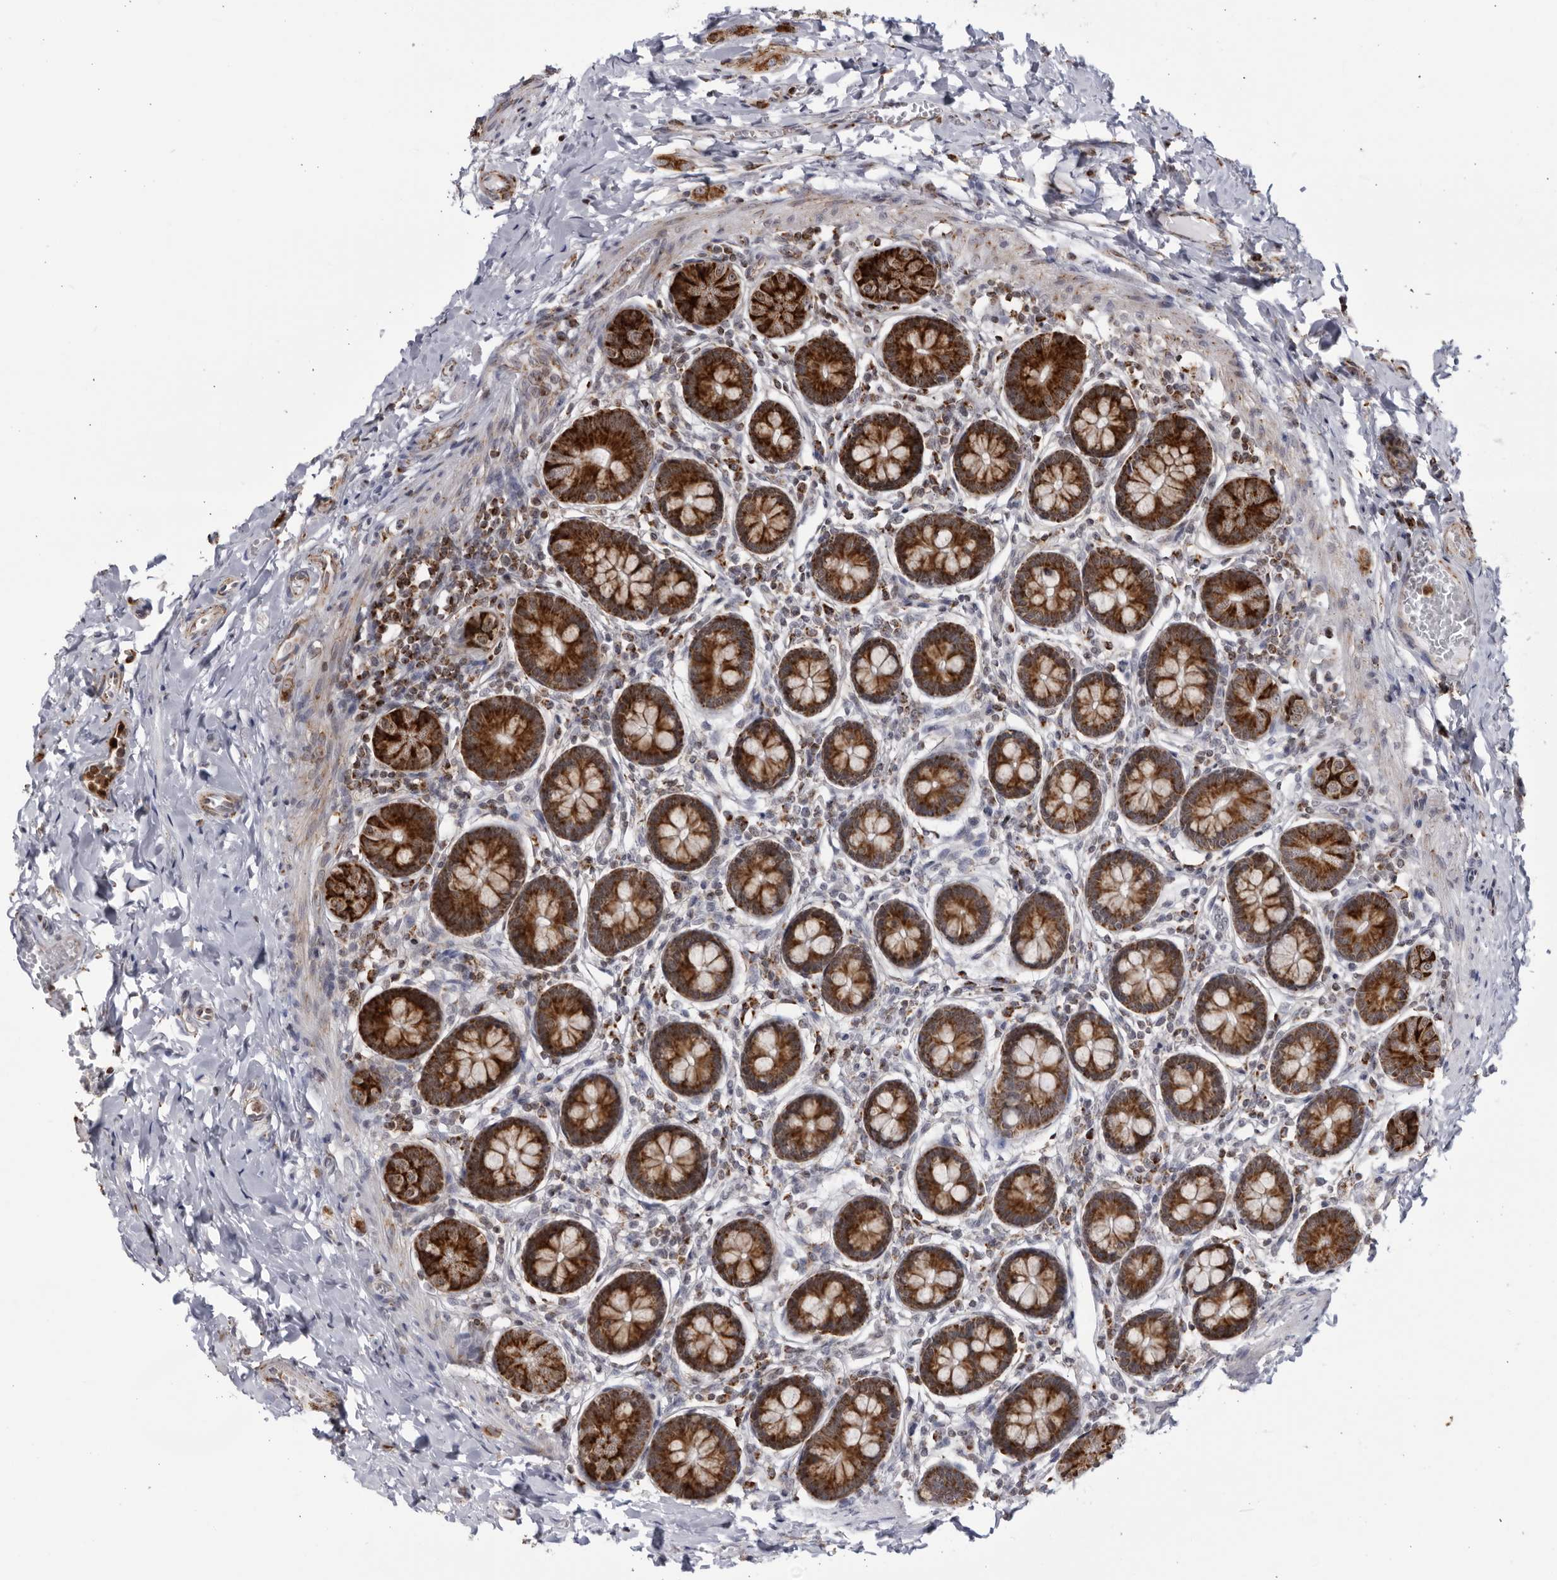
{"staining": {"intensity": "strong", "quantity": ">75%", "location": "cytoplasmic/membranous"}, "tissue": "small intestine", "cell_type": "Glandular cells", "image_type": "normal", "snomed": [{"axis": "morphology", "description": "Normal tissue, NOS"}, {"axis": "topography", "description": "Small intestine"}], "caption": "A high-resolution image shows immunohistochemistry staining of normal small intestine, which demonstrates strong cytoplasmic/membranous positivity in approximately >75% of glandular cells. (Stains: DAB in brown, nuclei in blue, Microscopy: brightfield microscopy at high magnification).", "gene": "RBM34", "patient": {"sex": "male", "age": 7}}